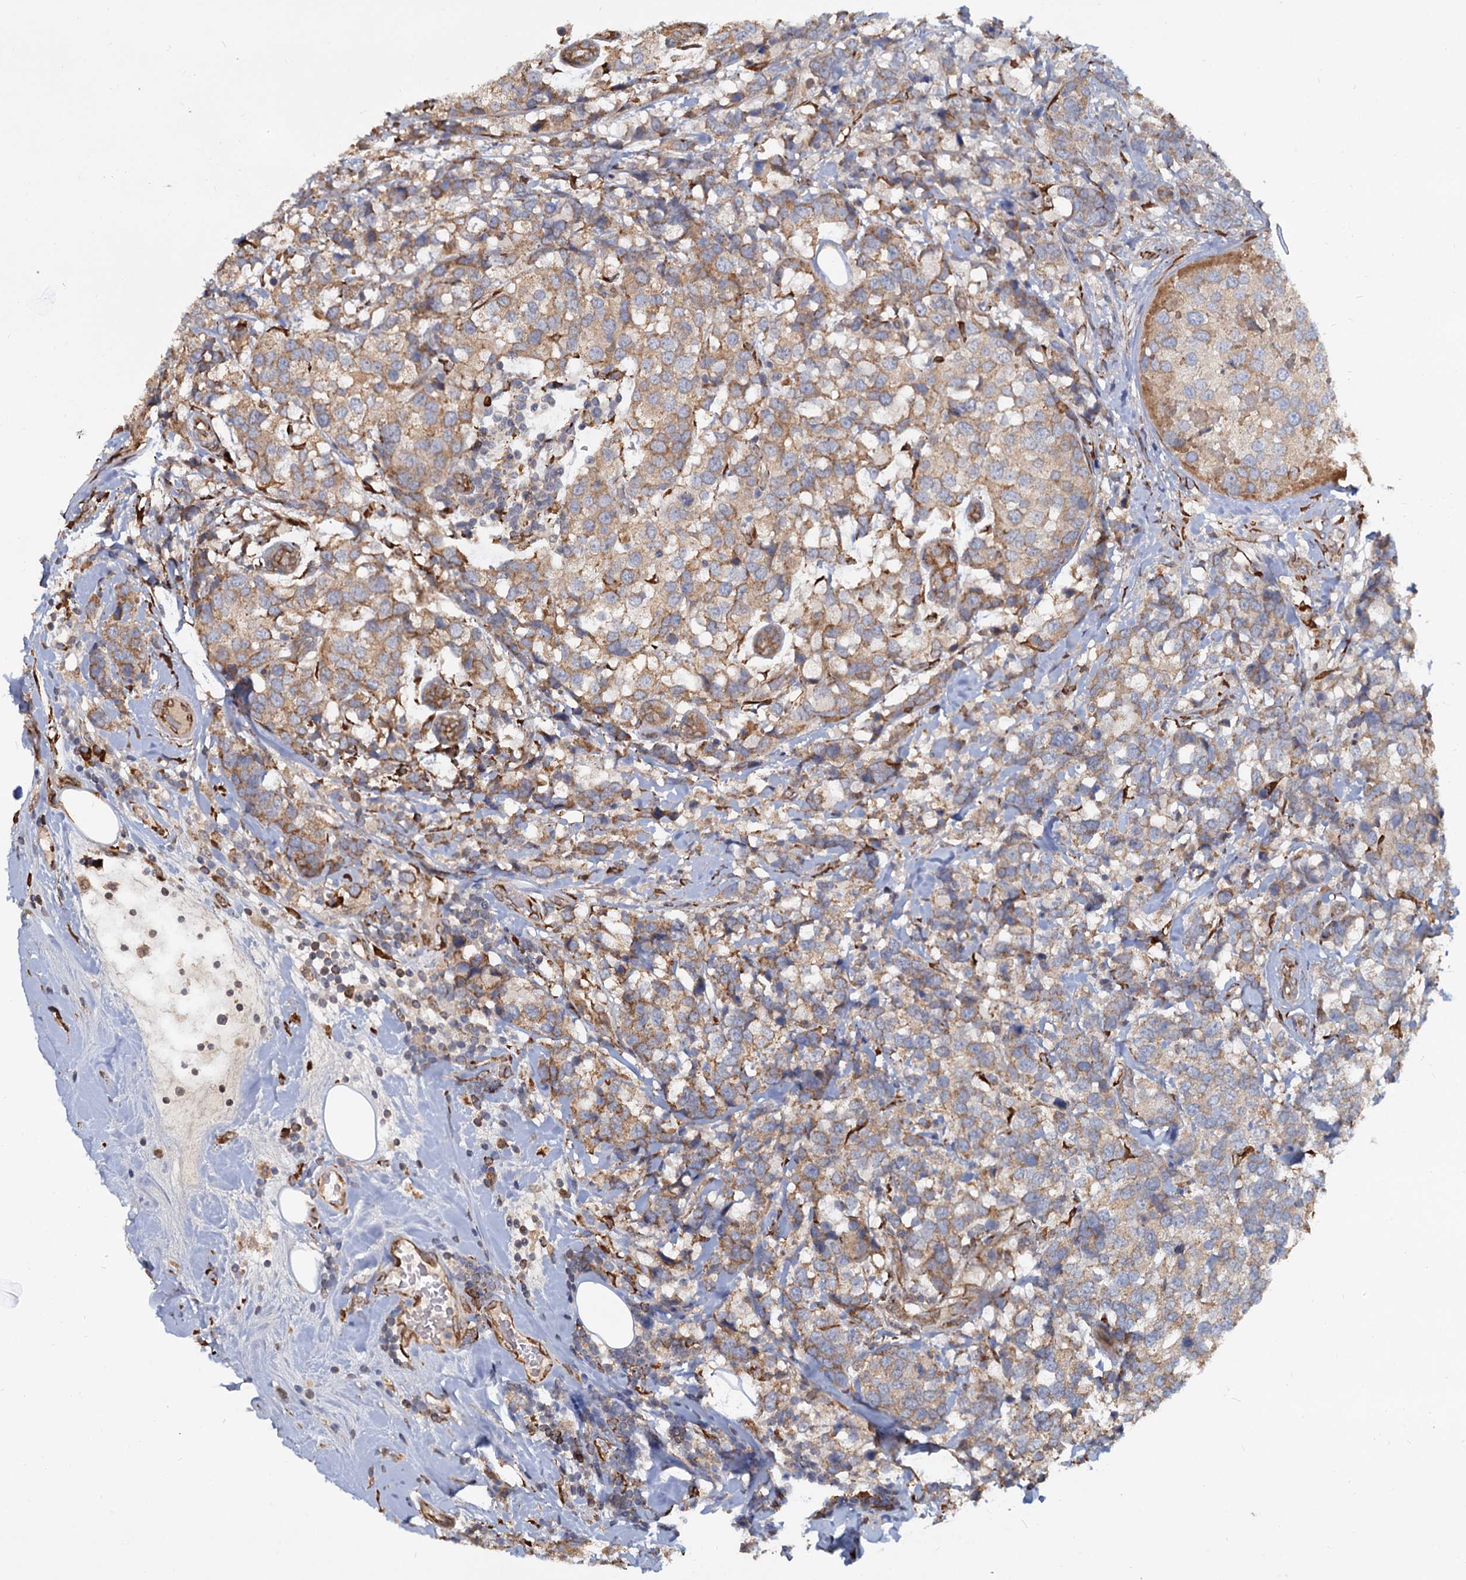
{"staining": {"intensity": "moderate", "quantity": ">75%", "location": "cytoplasmic/membranous"}, "tissue": "breast cancer", "cell_type": "Tumor cells", "image_type": "cancer", "snomed": [{"axis": "morphology", "description": "Lobular carcinoma"}, {"axis": "topography", "description": "Breast"}], "caption": "A brown stain shows moderate cytoplasmic/membranous expression of a protein in human breast cancer (lobular carcinoma) tumor cells.", "gene": "LRRC51", "patient": {"sex": "female", "age": 59}}